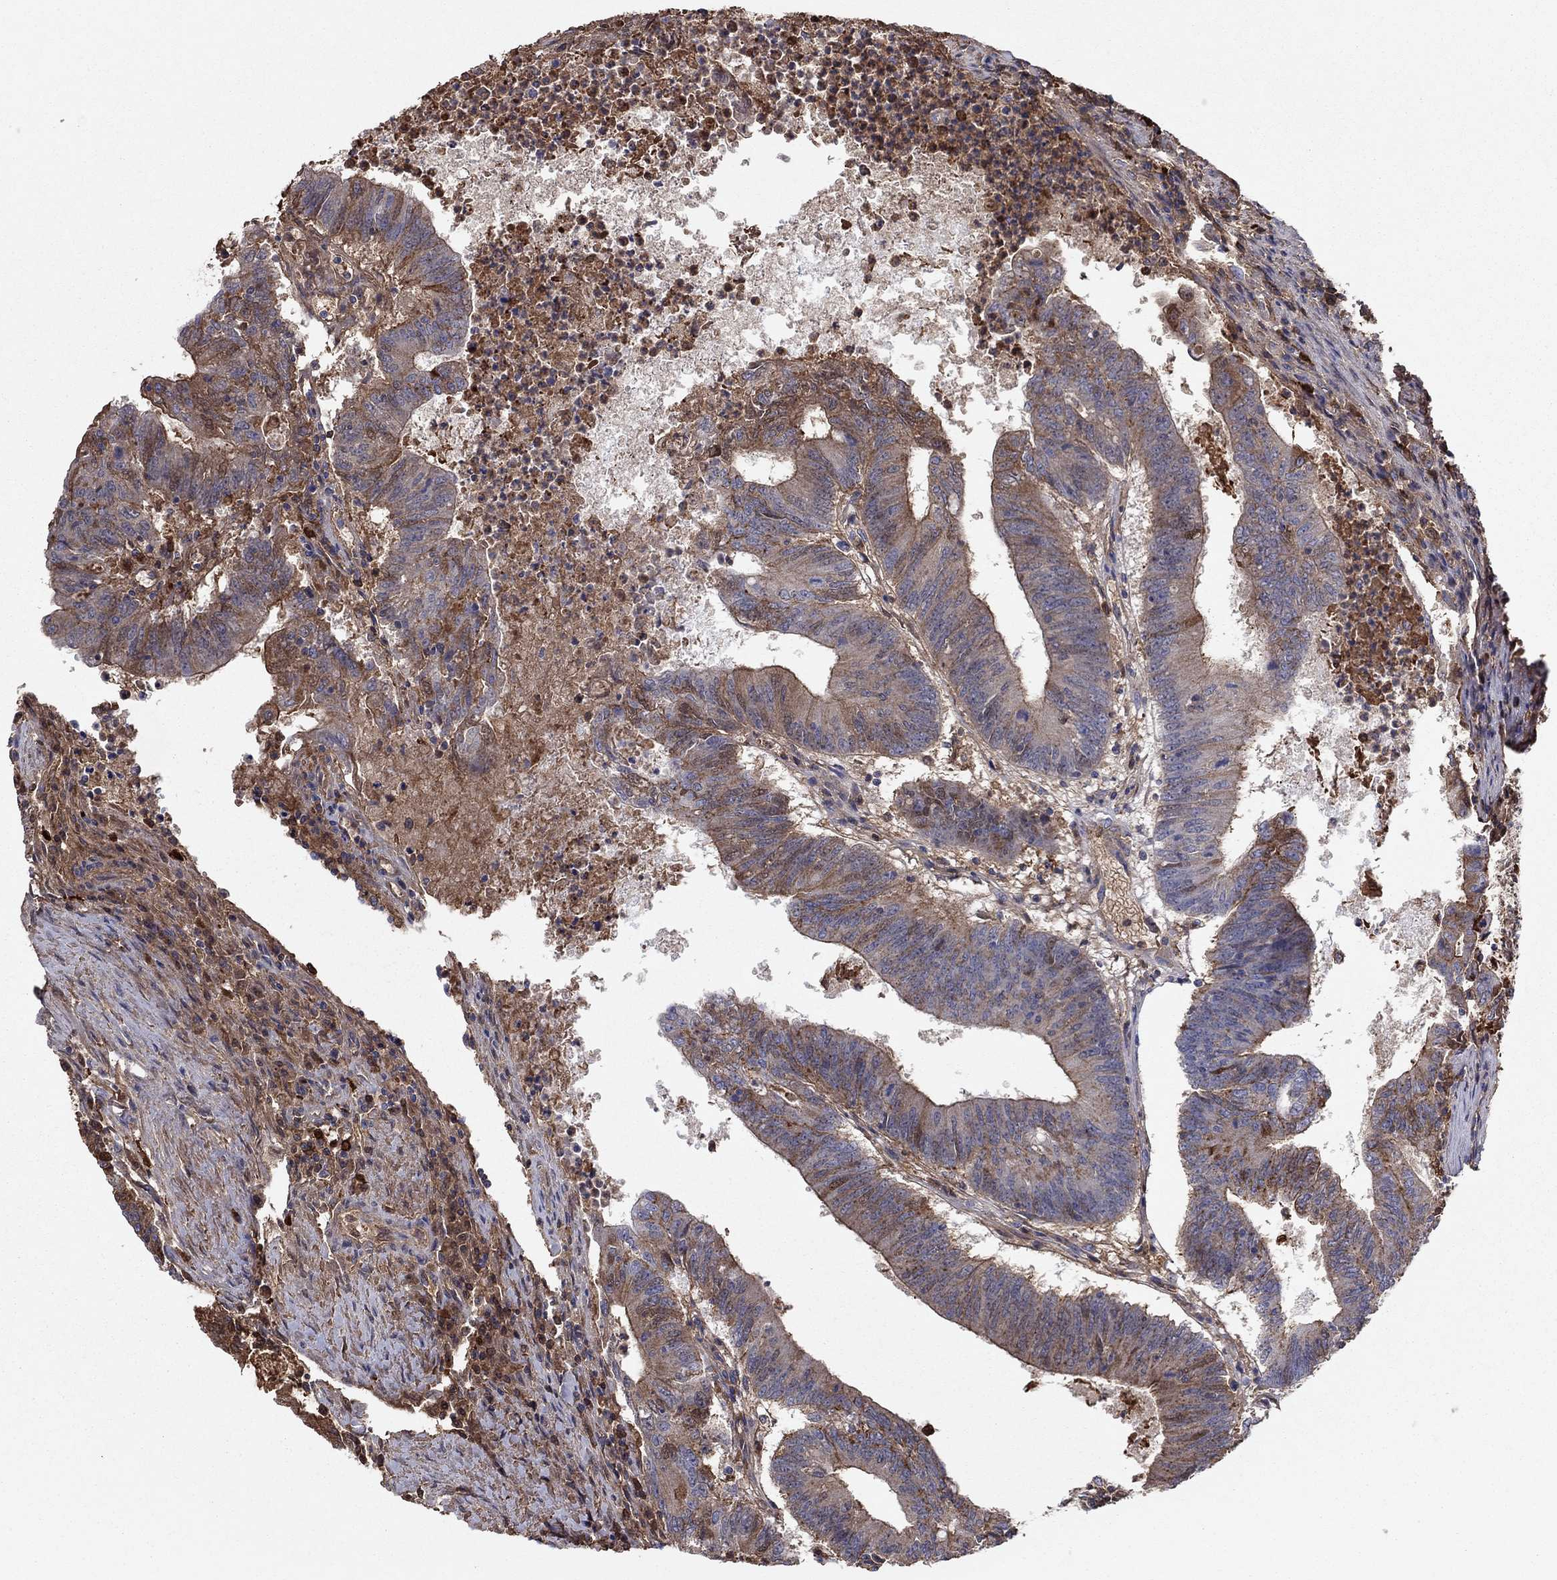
{"staining": {"intensity": "moderate", "quantity": "25%-75%", "location": "cytoplasmic/membranous"}, "tissue": "colorectal cancer", "cell_type": "Tumor cells", "image_type": "cancer", "snomed": [{"axis": "morphology", "description": "Adenocarcinoma, NOS"}, {"axis": "topography", "description": "Colon"}], "caption": "There is medium levels of moderate cytoplasmic/membranous positivity in tumor cells of colorectal adenocarcinoma, as demonstrated by immunohistochemical staining (brown color).", "gene": "HPX", "patient": {"sex": "female", "age": 70}}